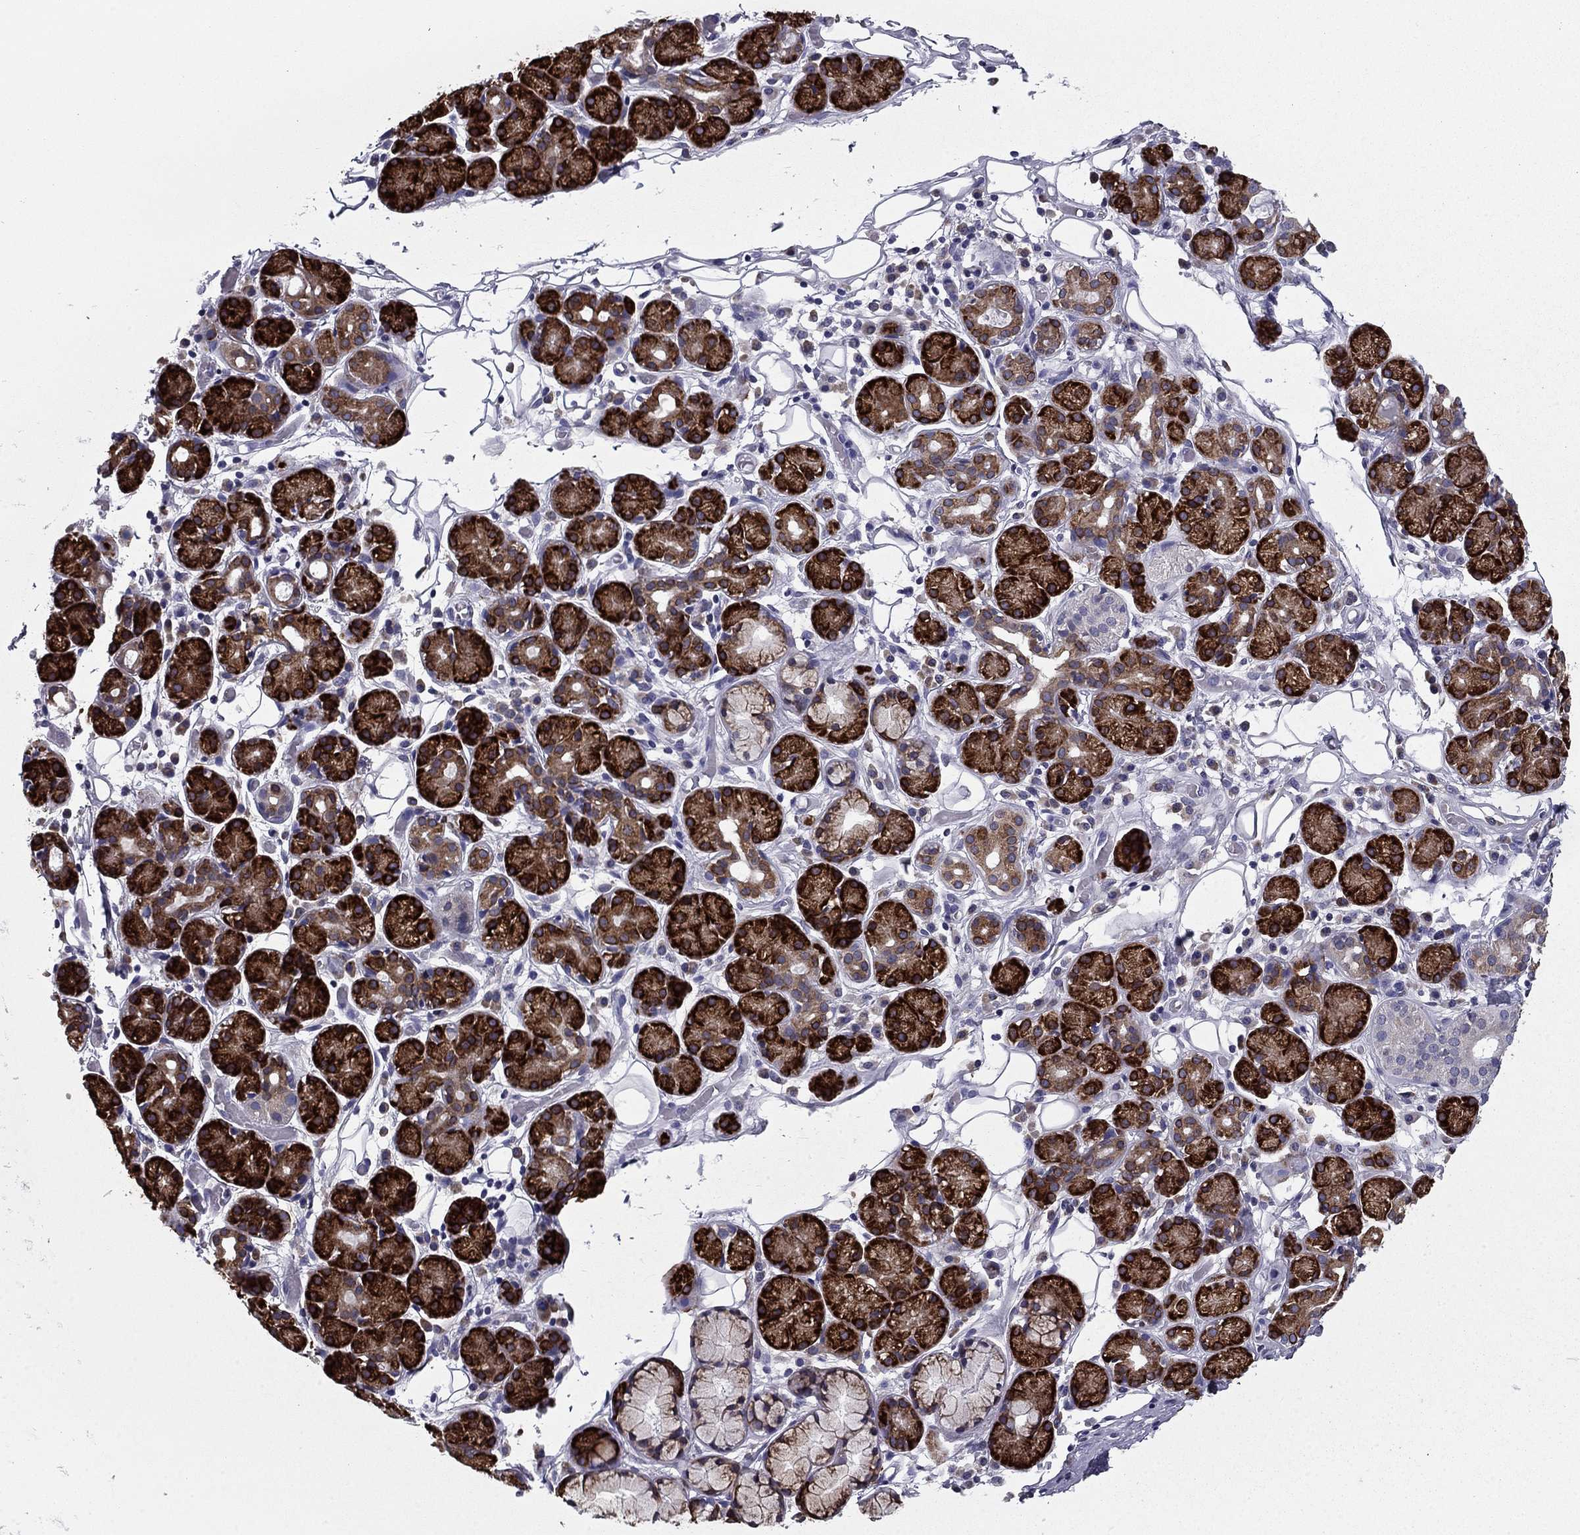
{"staining": {"intensity": "strong", "quantity": ">75%", "location": "cytoplasmic/membranous"}, "tissue": "salivary gland", "cell_type": "Glandular cells", "image_type": "normal", "snomed": [{"axis": "morphology", "description": "Normal tissue, NOS"}, {"axis": "topography", "description": "Salivary gland"}, {"axis": "topography", "description": "Peripheral nerve tissue"}], "caption": "IHC image of normal salivary gland: salivary gland stained using immunohistochemistry displays high levels of strong protein expression localized specifically in the cytoplasmic/membranous of glandular cells, appearing as a cytoplasmic/membranous brown color.", "gene": "TMED3", "patient": {"sex": "male", "age": 71}}